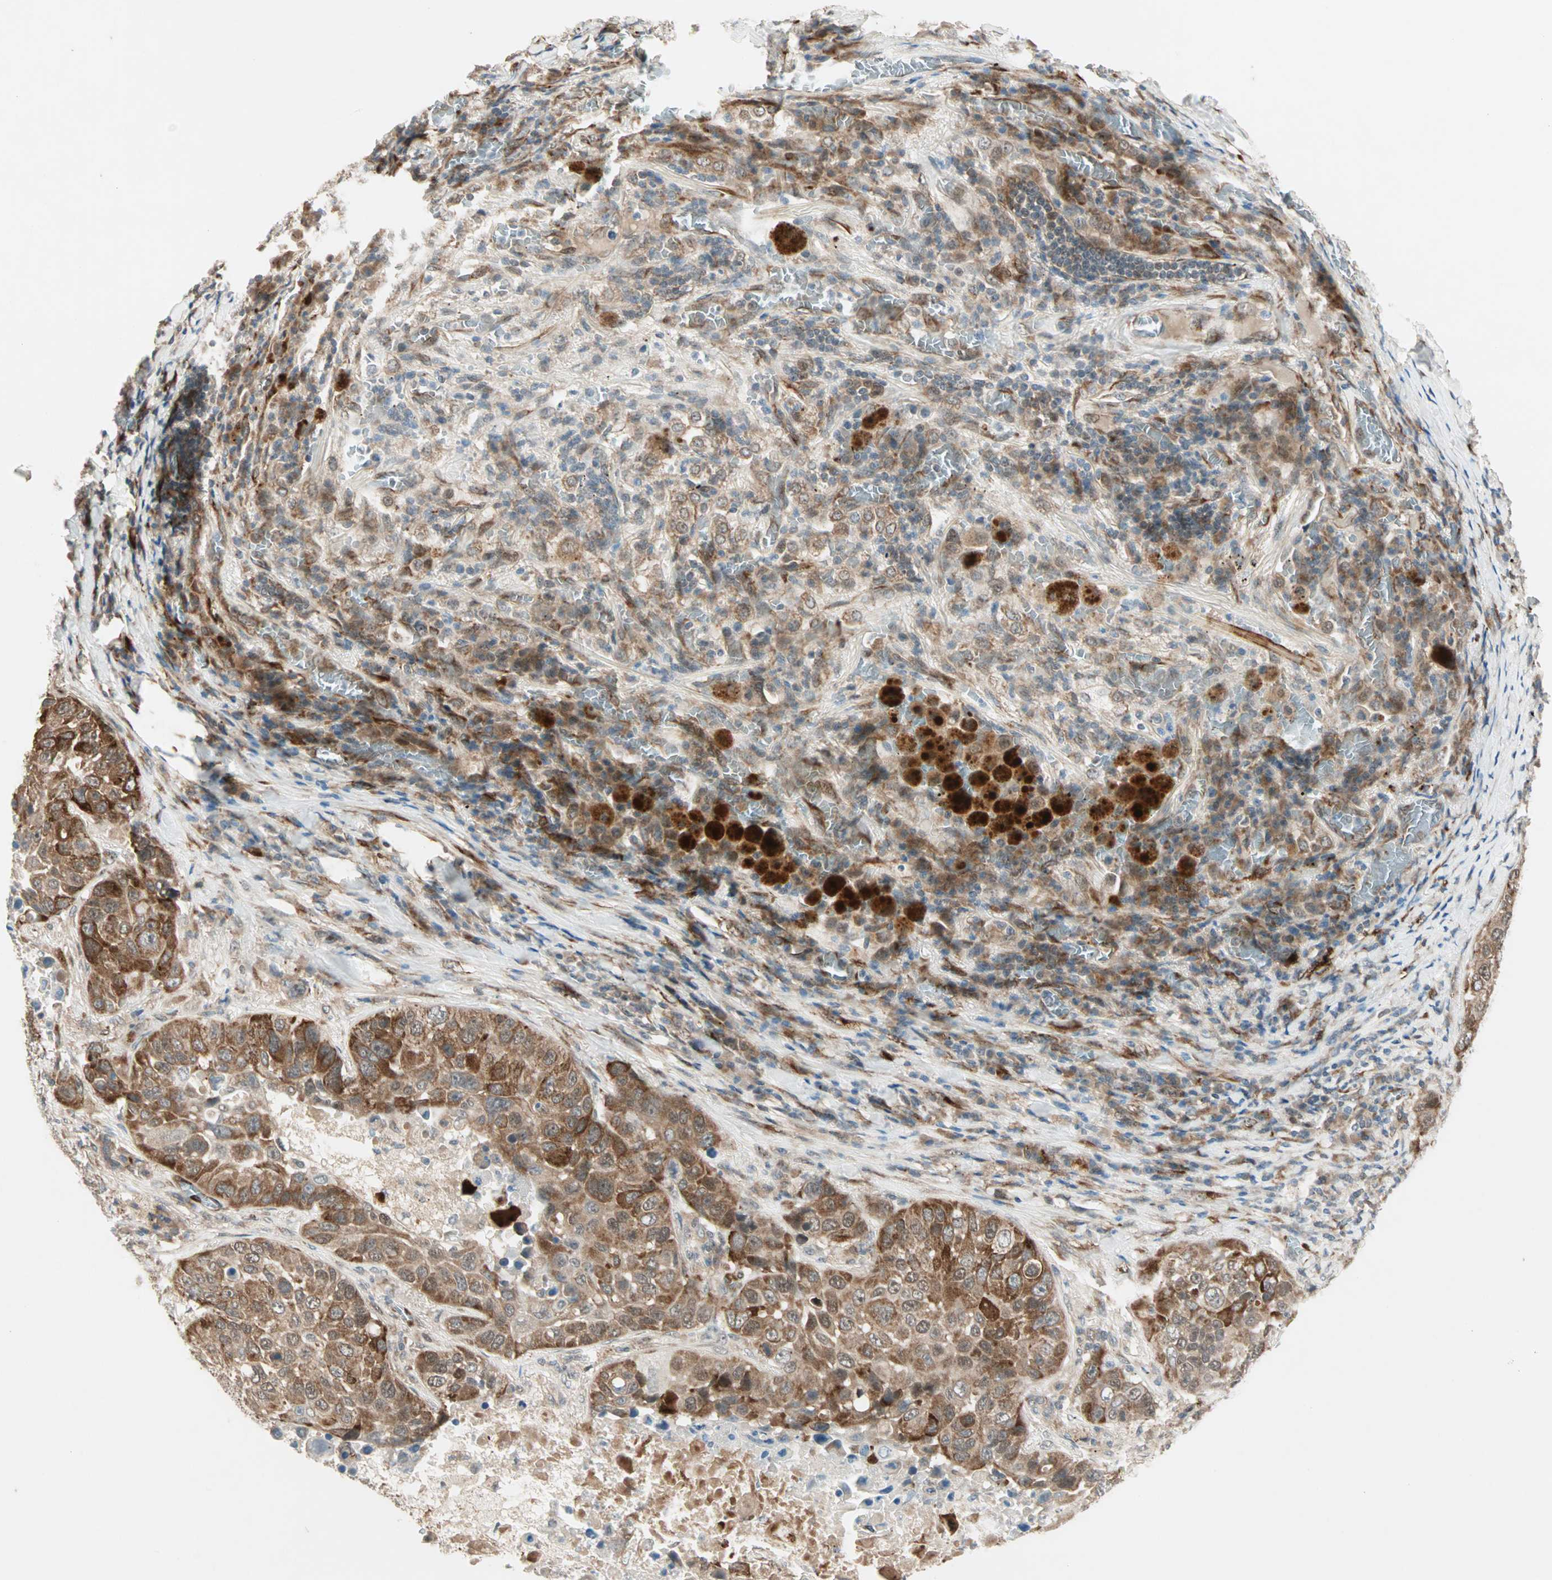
{"staining": {"intensity": "moderate", "quantity": ">75%", "location": "cytoplasmic/membranous"}, "tissue": "lung cancer", "cell_type": "Tumor cells", "image_type": "cancer", "snomed": [{"axis": "morphology", "description": "Squamous cell carcinoma, NOS"}, {"axis": "topography", "description": "Lung"}], "caption": "Protein staining demonstrates moderate cytoplasmic/membranous staining in about >75% of tumor cells in lung cancer (squamous cell carcinoma).", "gene": "ZNF37A", "patient": {"sex": "male", "age": 57}}